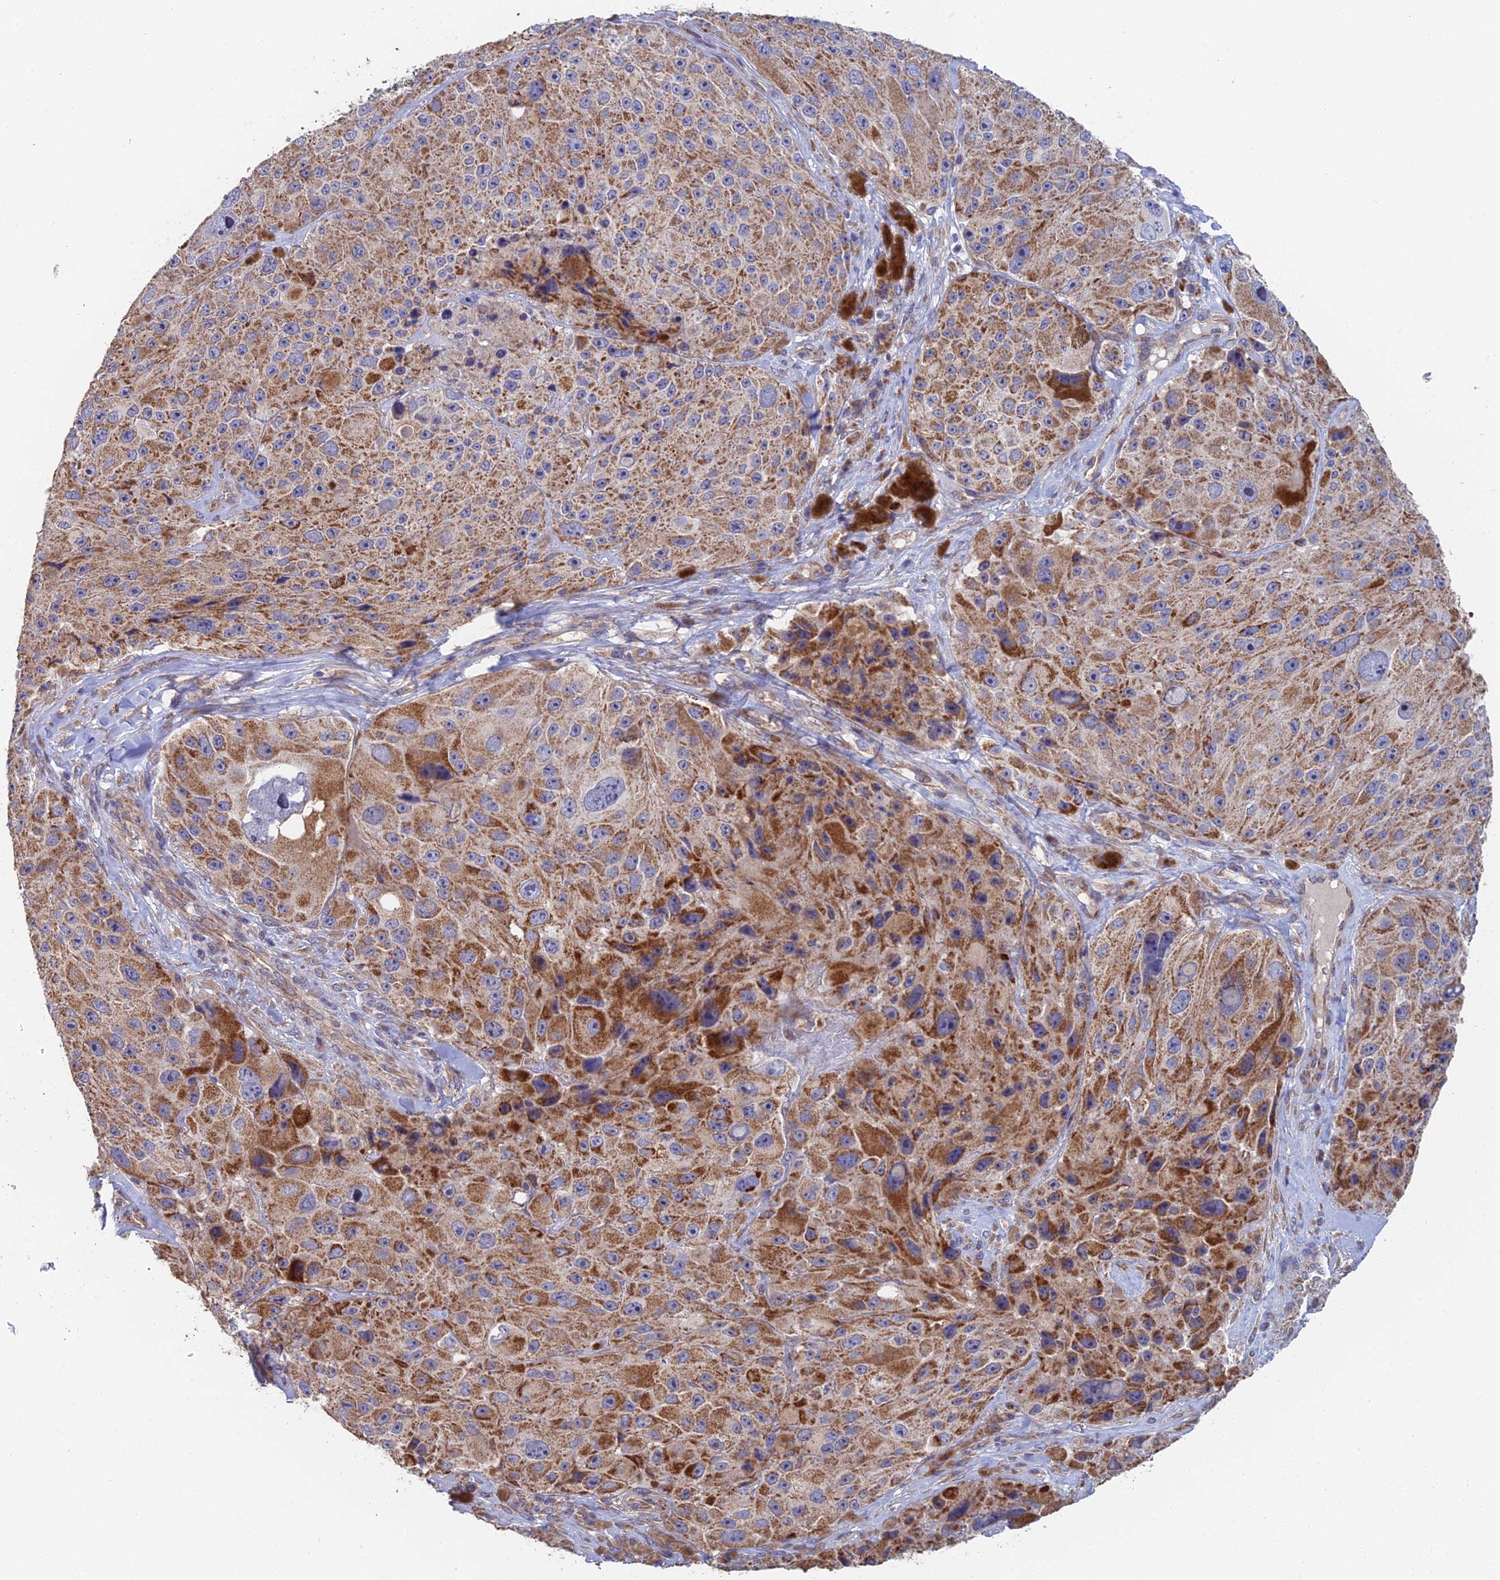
{"staining": {"intensity": "moderate", "quantity": ">75%", "location": "cytoplasmic/membranous"}, "tissue": "melanoma", "cell_type": "Tumor cells", "image_type": "cancer", "snomed": [{"axis": "morphology", "description": "Malignant melanoma, Metastatic site"}, {"axis": "topography", "description": "Lymph node"}], "caption": "The histopathology image exhibits staining of melanoma, revealing moderate cytoplasmic/membranous protein positivity (brown color) within tumor cells.", "gene": "ECSIT", "patient": {"sex": "male", "age": 62}}